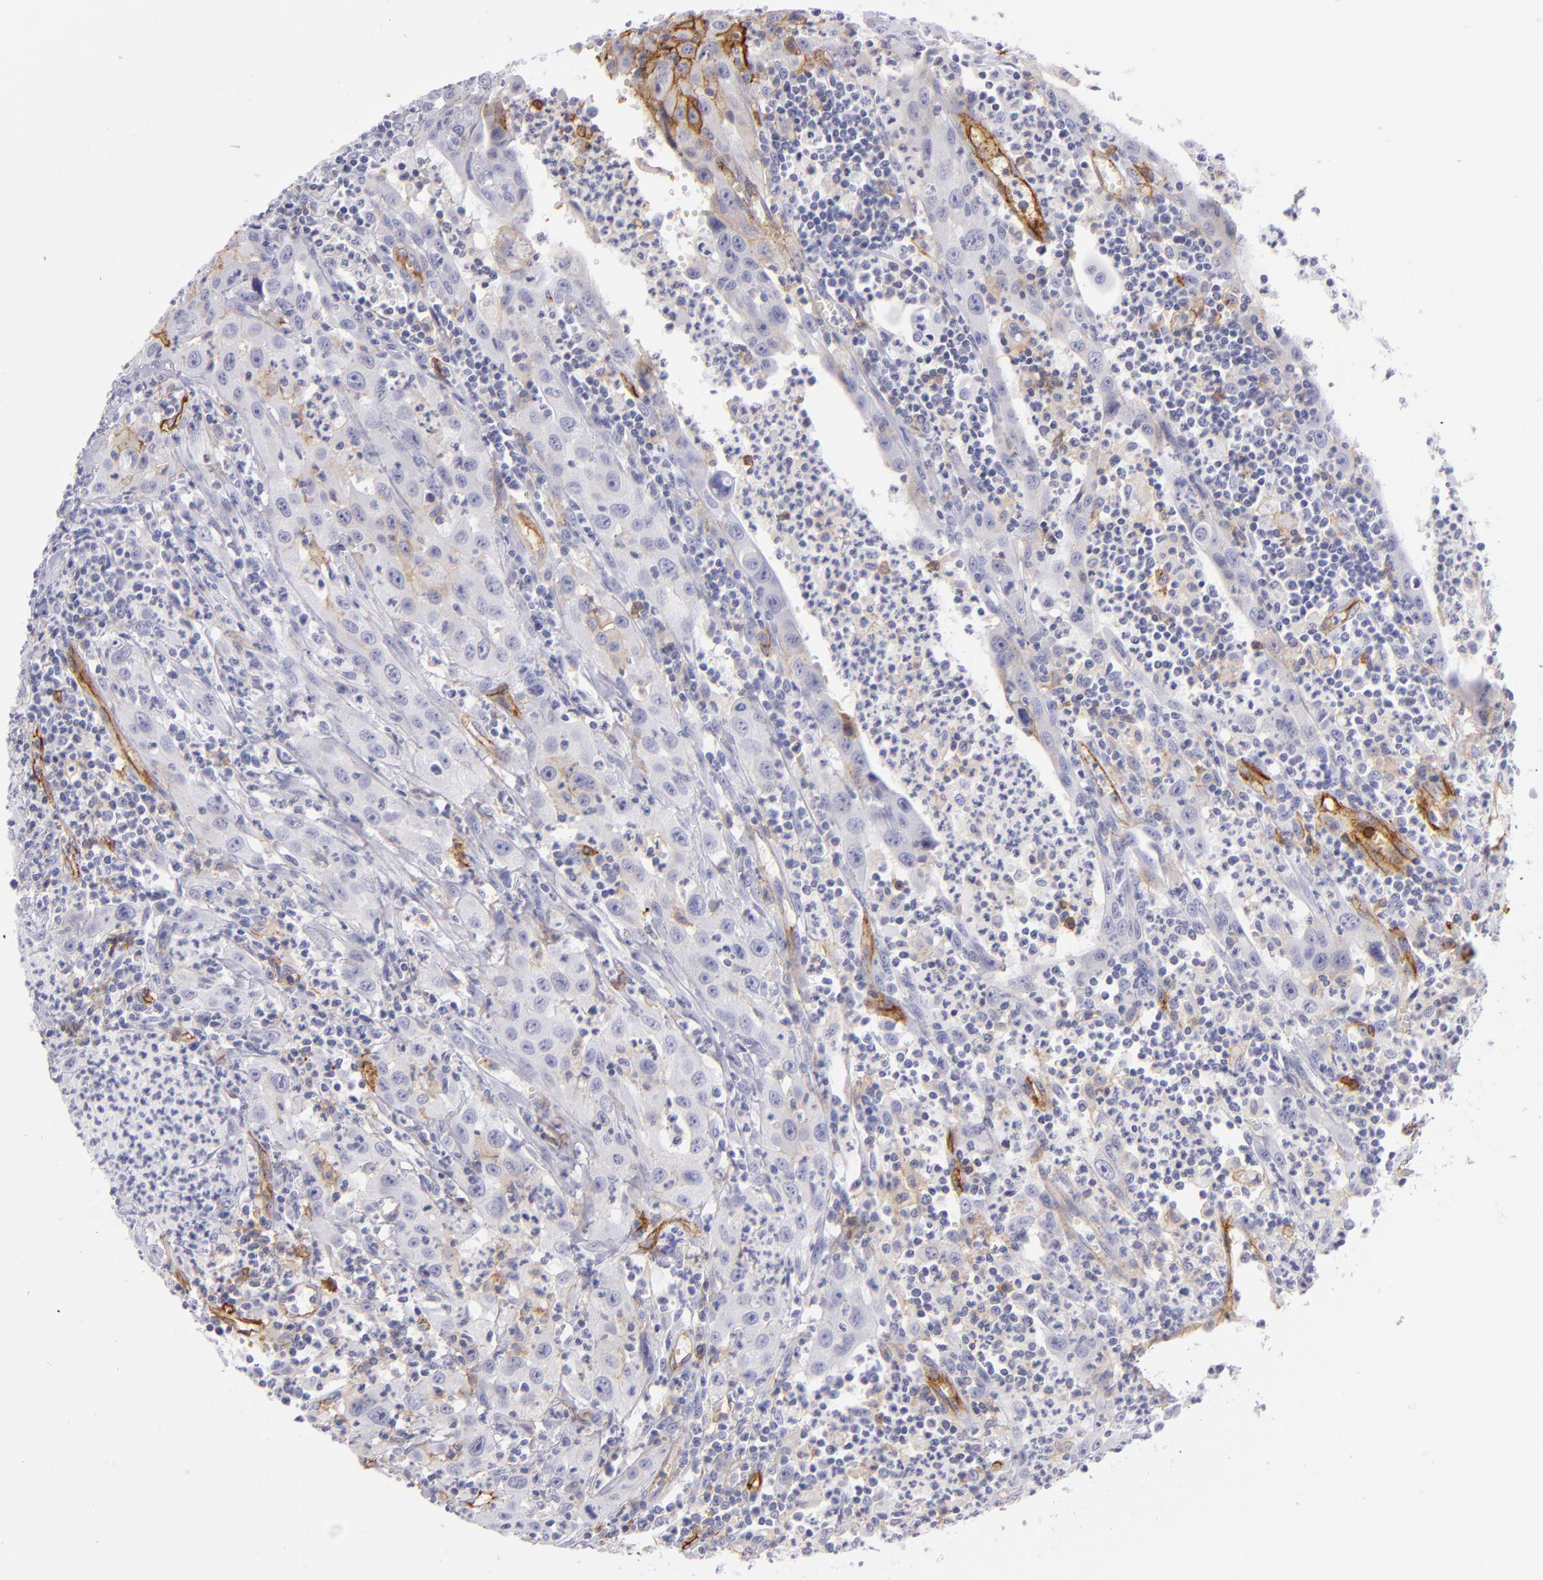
{"staining": {"intensity": "strong", "quantity": "25%-75%", "location": "cytoplasmic/membranous"}, "tissue": "urothelial cancer", "cell_type": "Tumor cells", "image_type": "cancer", "snomed": [{"axis": "morphology", "description": "Urothelial carcinoma, High grade"}, {"axis": "topography", "description": "Urinary bladder"}], "caption": "The image exhibits a brown stain indicating the presence of a protein in the cytoplasmic/membranous of tumor cells in high-grade urothelial carcinoma.", "gene": "THBD", "patient": {"sex": "male", "age": 66}}